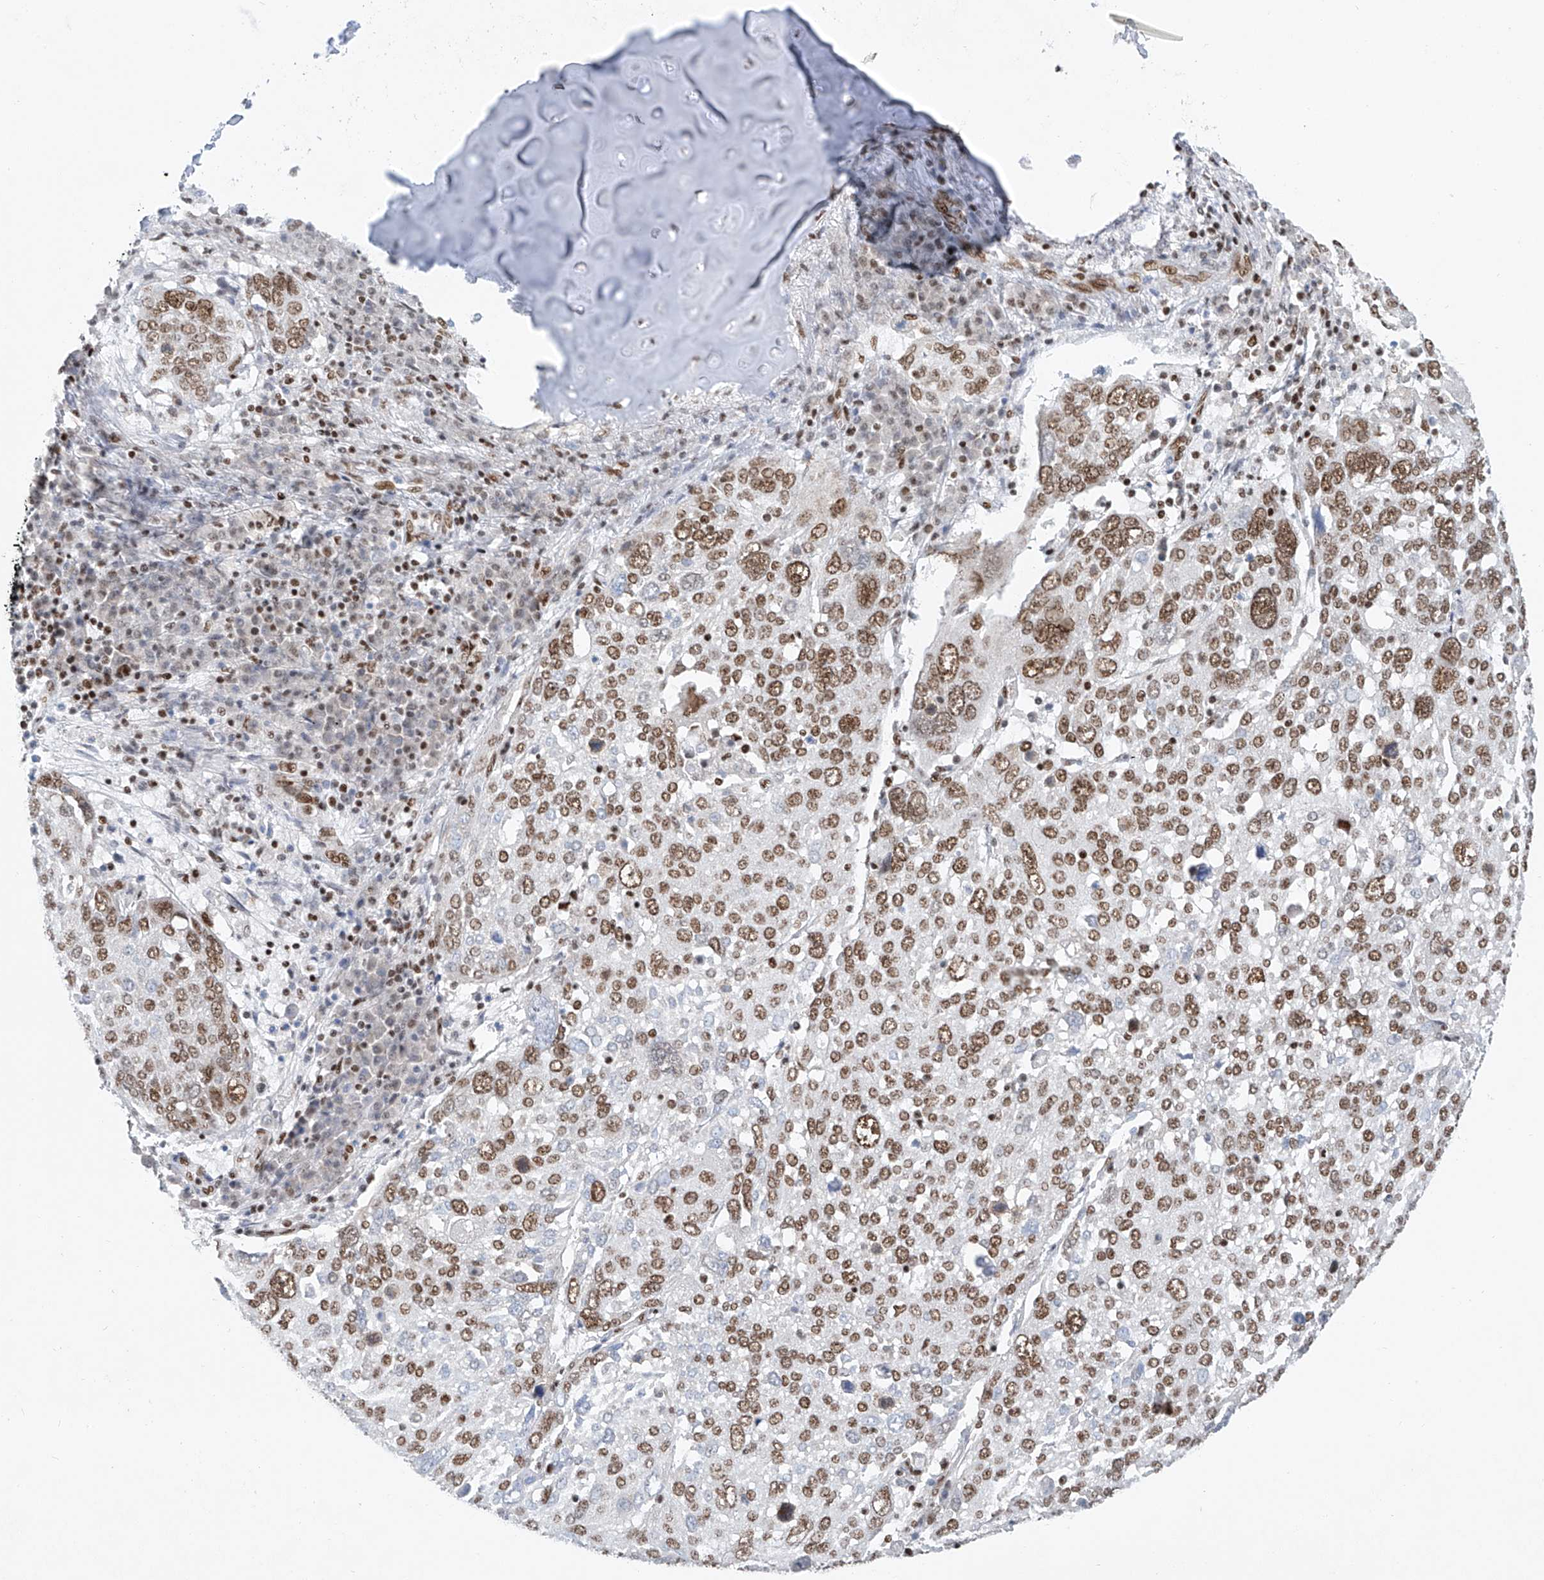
{"staining": {"intensity": "moderate", "quantity": ">75%", "location": "nuclear"}, "tissue": "lung cancer", "cell_type": "Tumor cells", "image_type": "cancer", "snomed": [{"axis": "morphology", "description": "Squamous cell carcinoma, NOS"}, {"axis": "topography", "description": "Lung"}], "caption": "The immunohistochemical stain labels moderate nuclear staining in tumor cells of lung squamous cell carcinoma tissue.", "gene": "TAF4", "patient": {"sex": "male", "age": 65}}